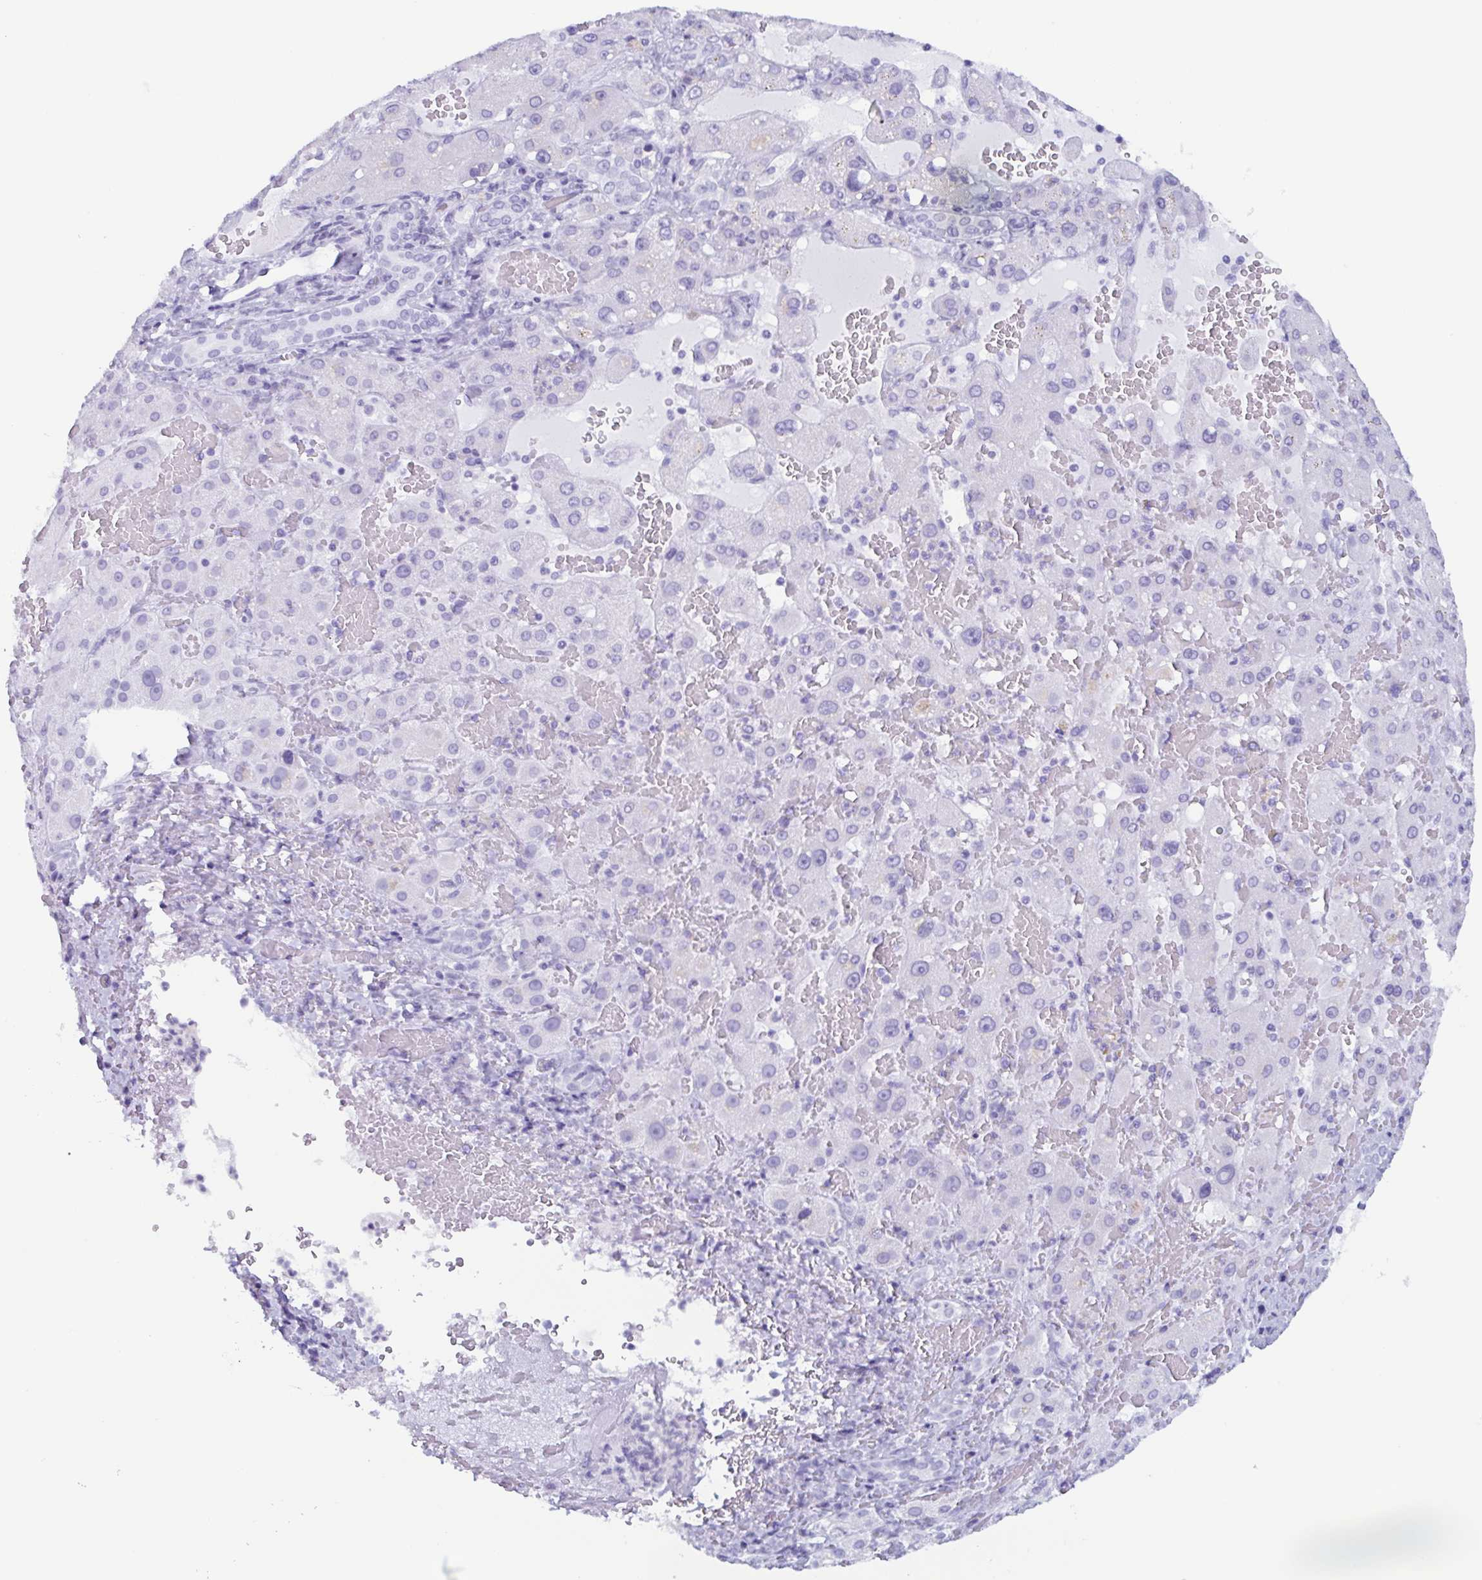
{"staining": {"intensity": "negative", "quantity": "none", "location": "none"}, "tissue": "liver cancer", "cell_type": "Tumor cells", "image_type": "cancer", "snomed": [{"axis": "morphology", "description": "Carcinoma, Hepatocellular, NOS"}, {"axis": "topography", "description": "Liver"}], "caption": "The immunohistochemistry histopathology image has no significant expression in tumor cells of liver cancer (hepatocellular carcinoma) tissue. (DAB immunohistochemistry (IHC) visualized using brightfield microscopy, high magnification).", "gene": "BPI", "patient": {"sex": "female", "age": 73}}